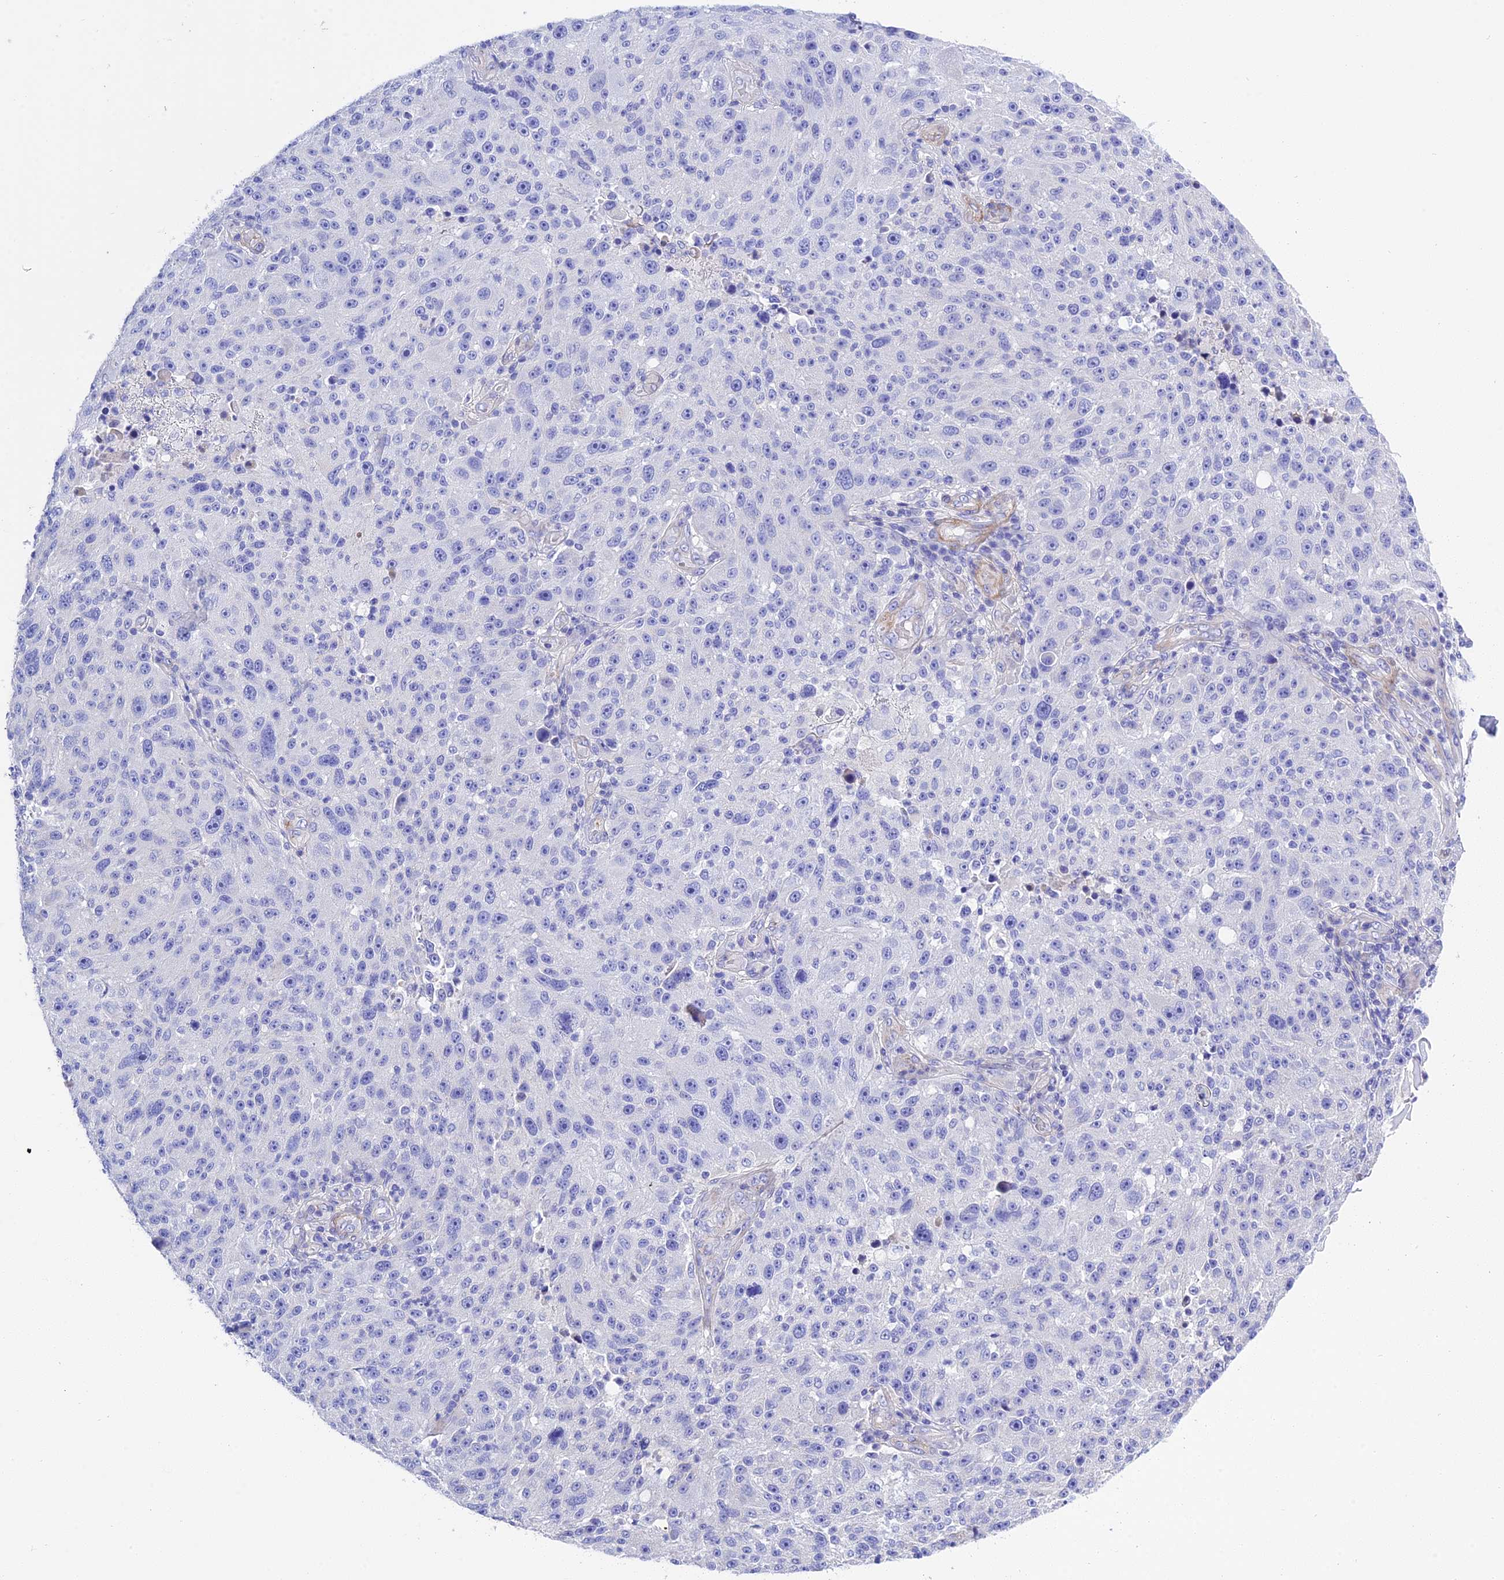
{"staining": {"intensity": "negative", "quantity": "none", "location": "none"}, "tissue": "melanoma", "cell_type": "Tumor cells", "image_type": "cancer", "snomed": [{"axis": "morphology", "description": "Malignant melanoma, NOS"}, {"axis": "topography", "description": "Skin"}], "caption": "Tumor cells show no significant positivity in malignant melanoma.", "gene": "FRA10AC1", "patient": {"sex": "male", "age": 53}}